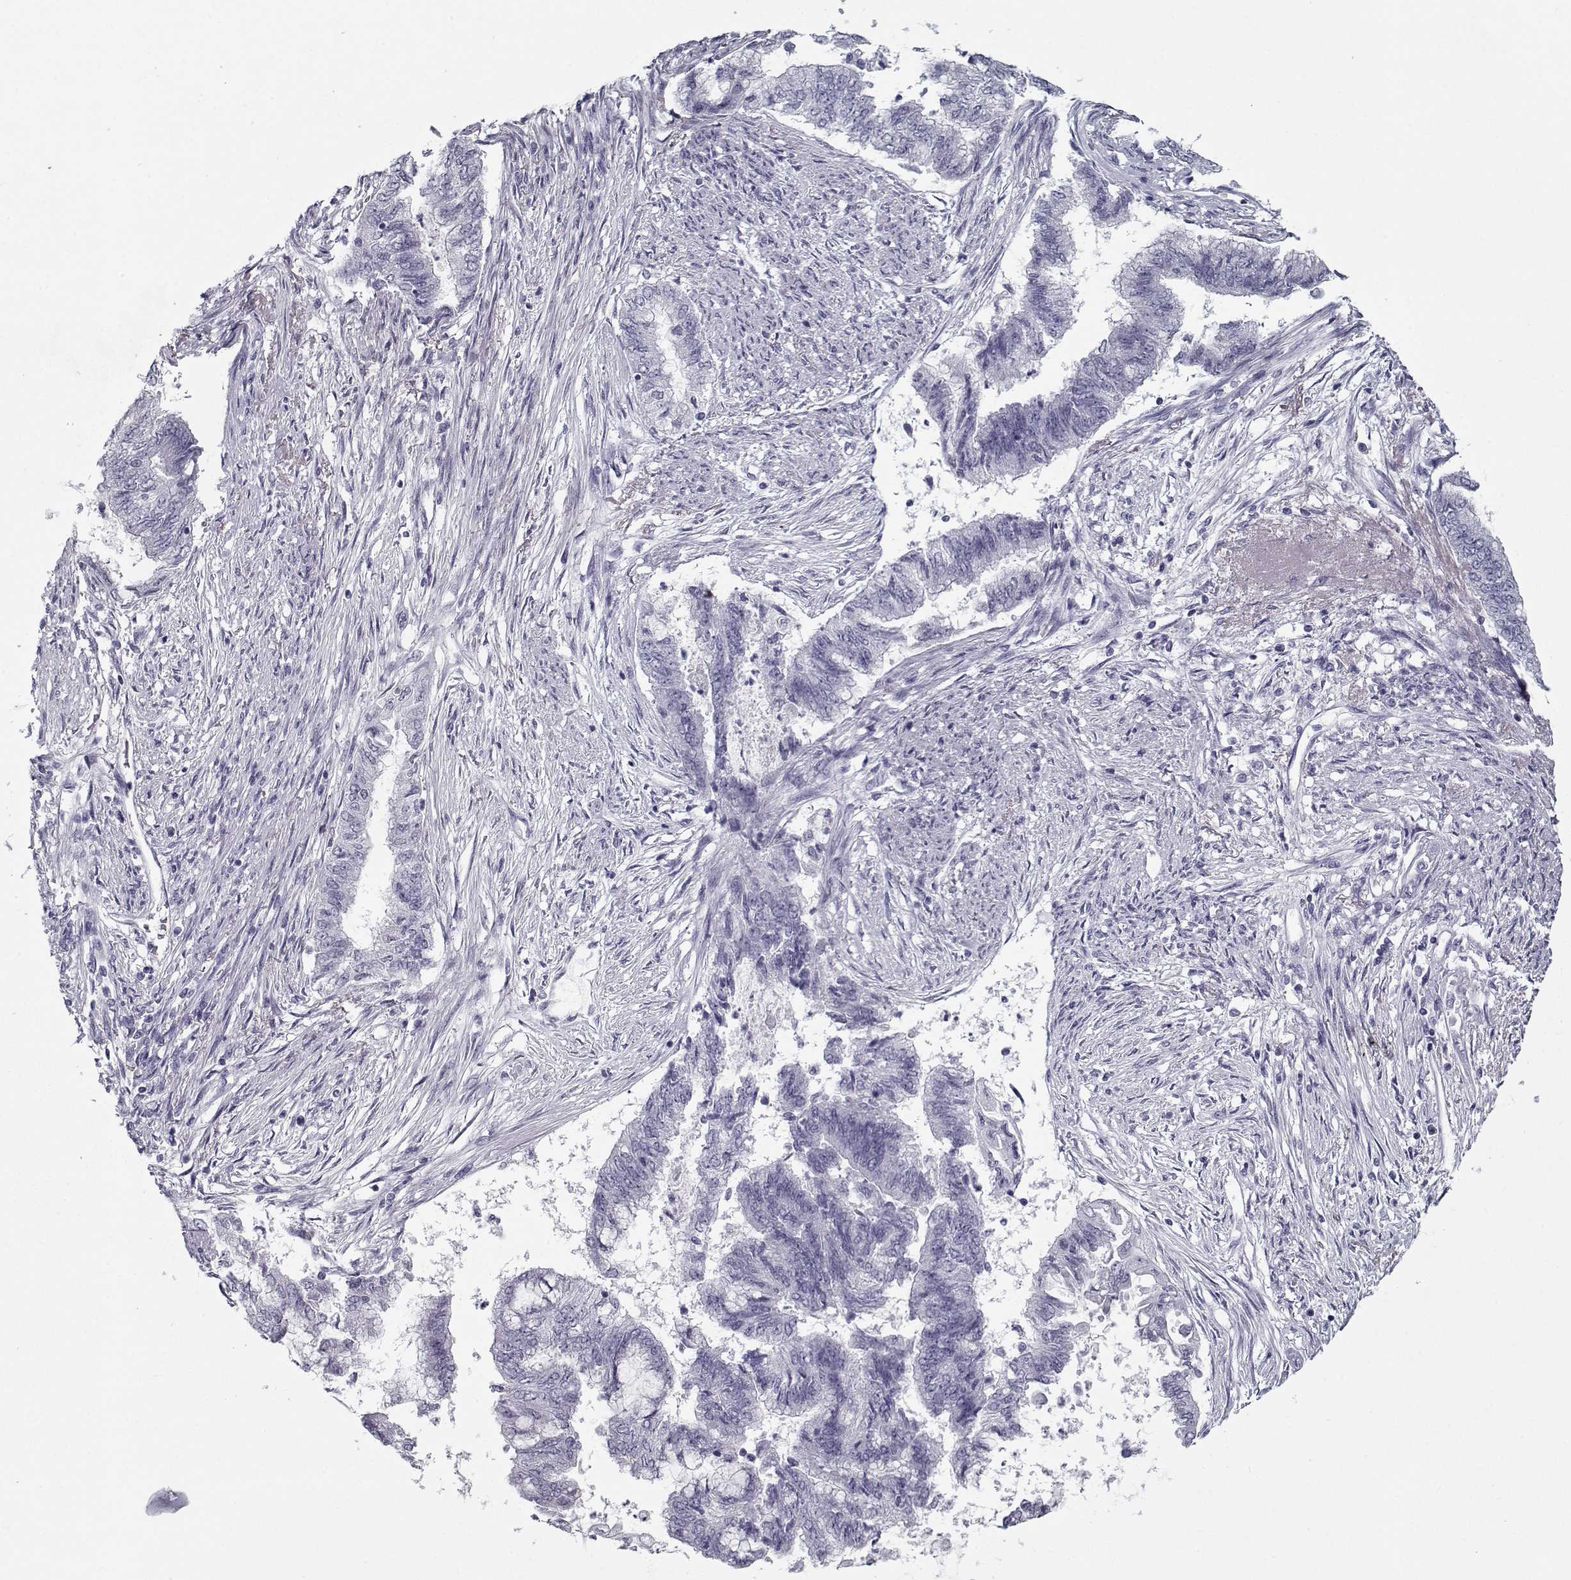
{"staining": {"intensity": "negative", "quantity": "none", "location": "none"}, "tissue": "endometrial cancer", "cell_type": "Tumor cells", "image_type": "cancer", "snomed": [{"axis": "morphology", "description": "Adenocarcinoma, NOS"}, {"axis": "topography", "description": "Endometrium"}], "caption": "This is a image of IHC staining of endometrial cancer, which shows no positivity in tumor cells.", "gene": "SPACA9", "patient": {"sex": "female", "age": 65}}